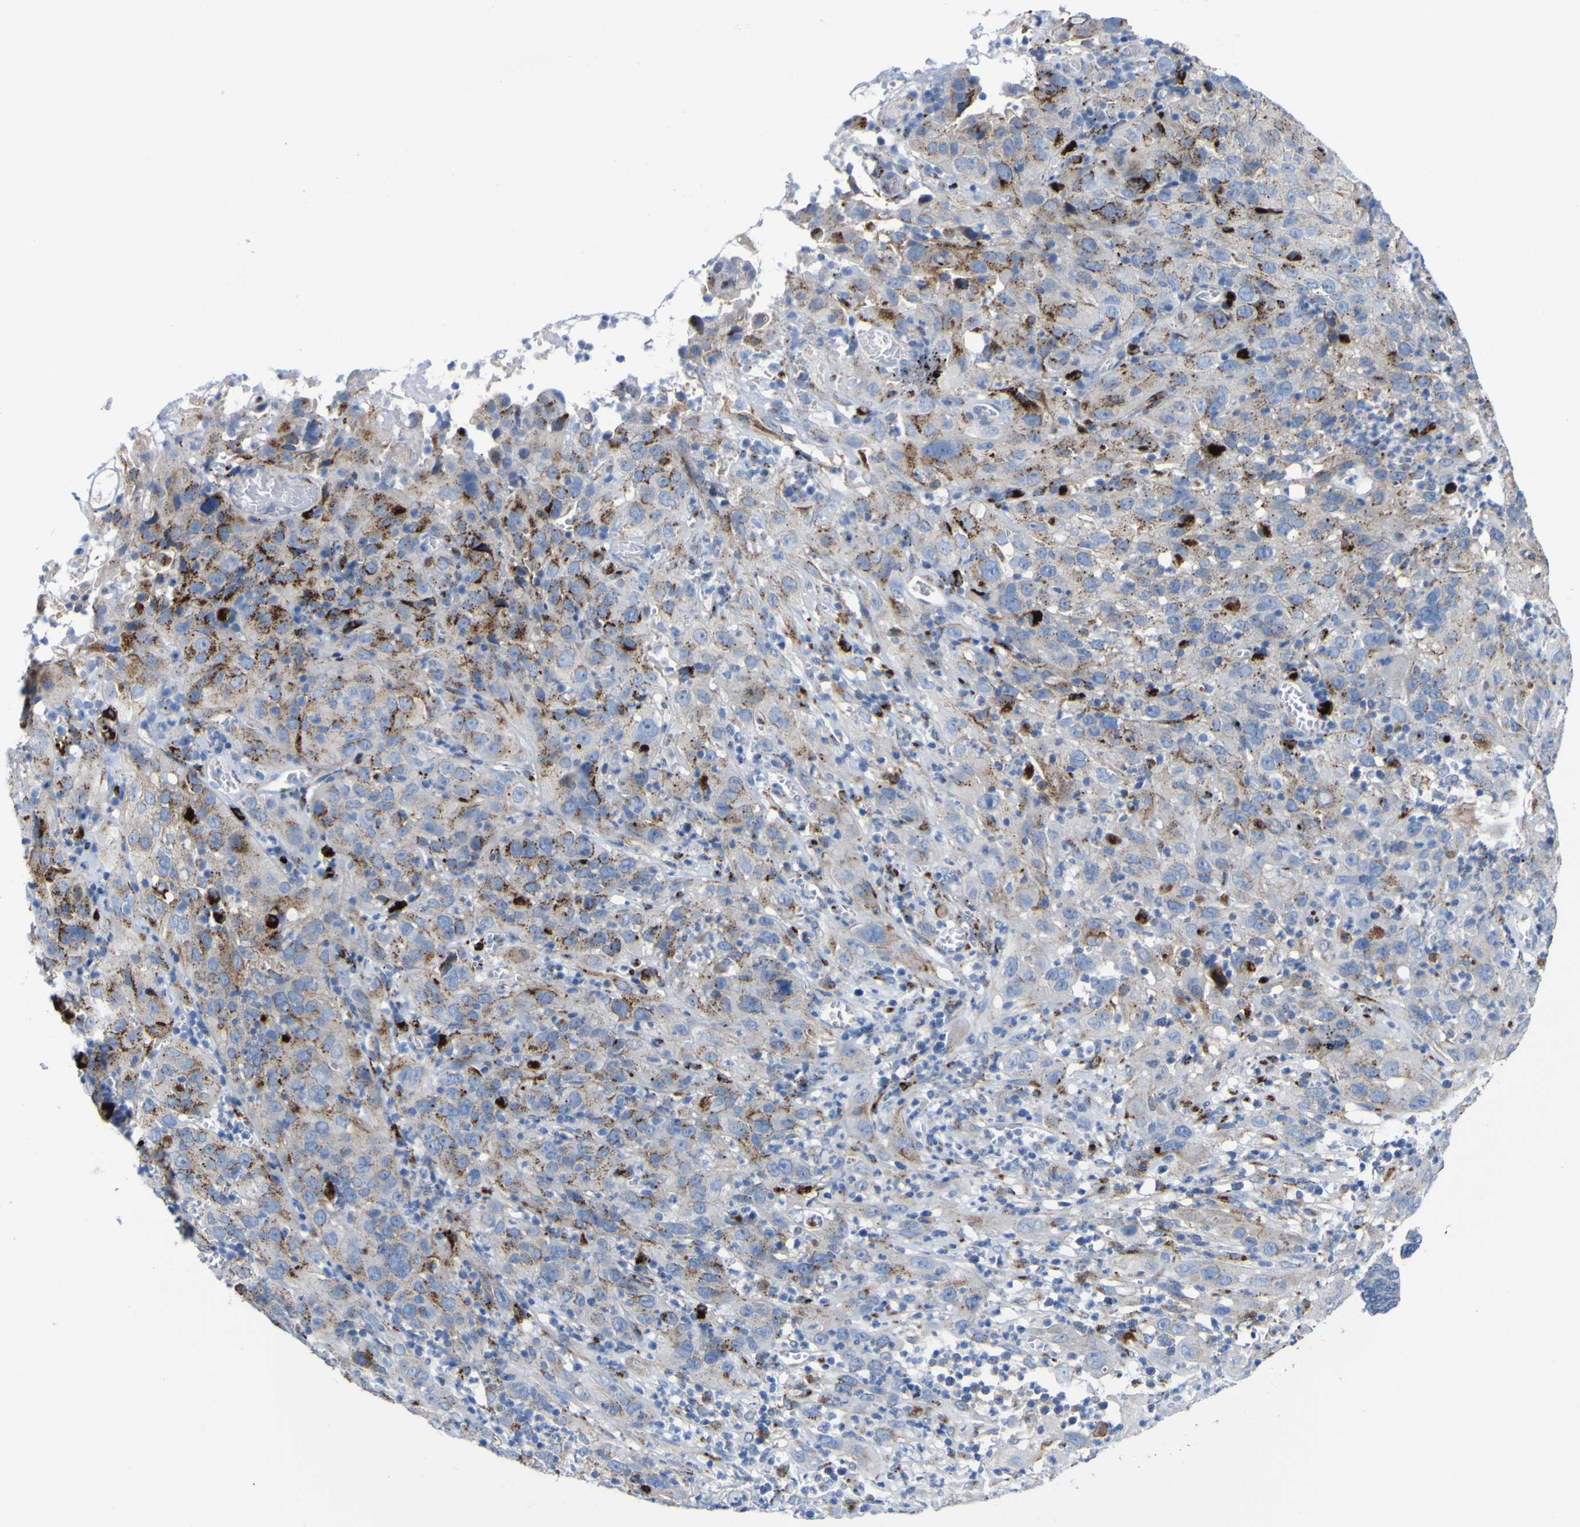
{"staining": {"intensity": "strong", "quantity": "<25%", "location": "cytoplasmic/membranous"}, "tissue": "cervical cancer", "cell_type": "Tumor cells", "image_type": "cancer", "snomed": [{"axis": "morphology", "description": "Squamous cell carcinoma, NOS"}, {"axis": "topography", "description": "Cervix"}], "caption": "IHC histopathology image of neoplastic tissue: squamous cell carcinoma (cervical) stained using immunohistochemistry (IHC) exhibits medium levels of strong protein expression localized specifically in the cytoplasmic/membranous of tumor cells, appearing as a cytoplasmic/membranous brown color.", "gene": "PTPRF", "patient": {"sex": "female", "age": 32}}